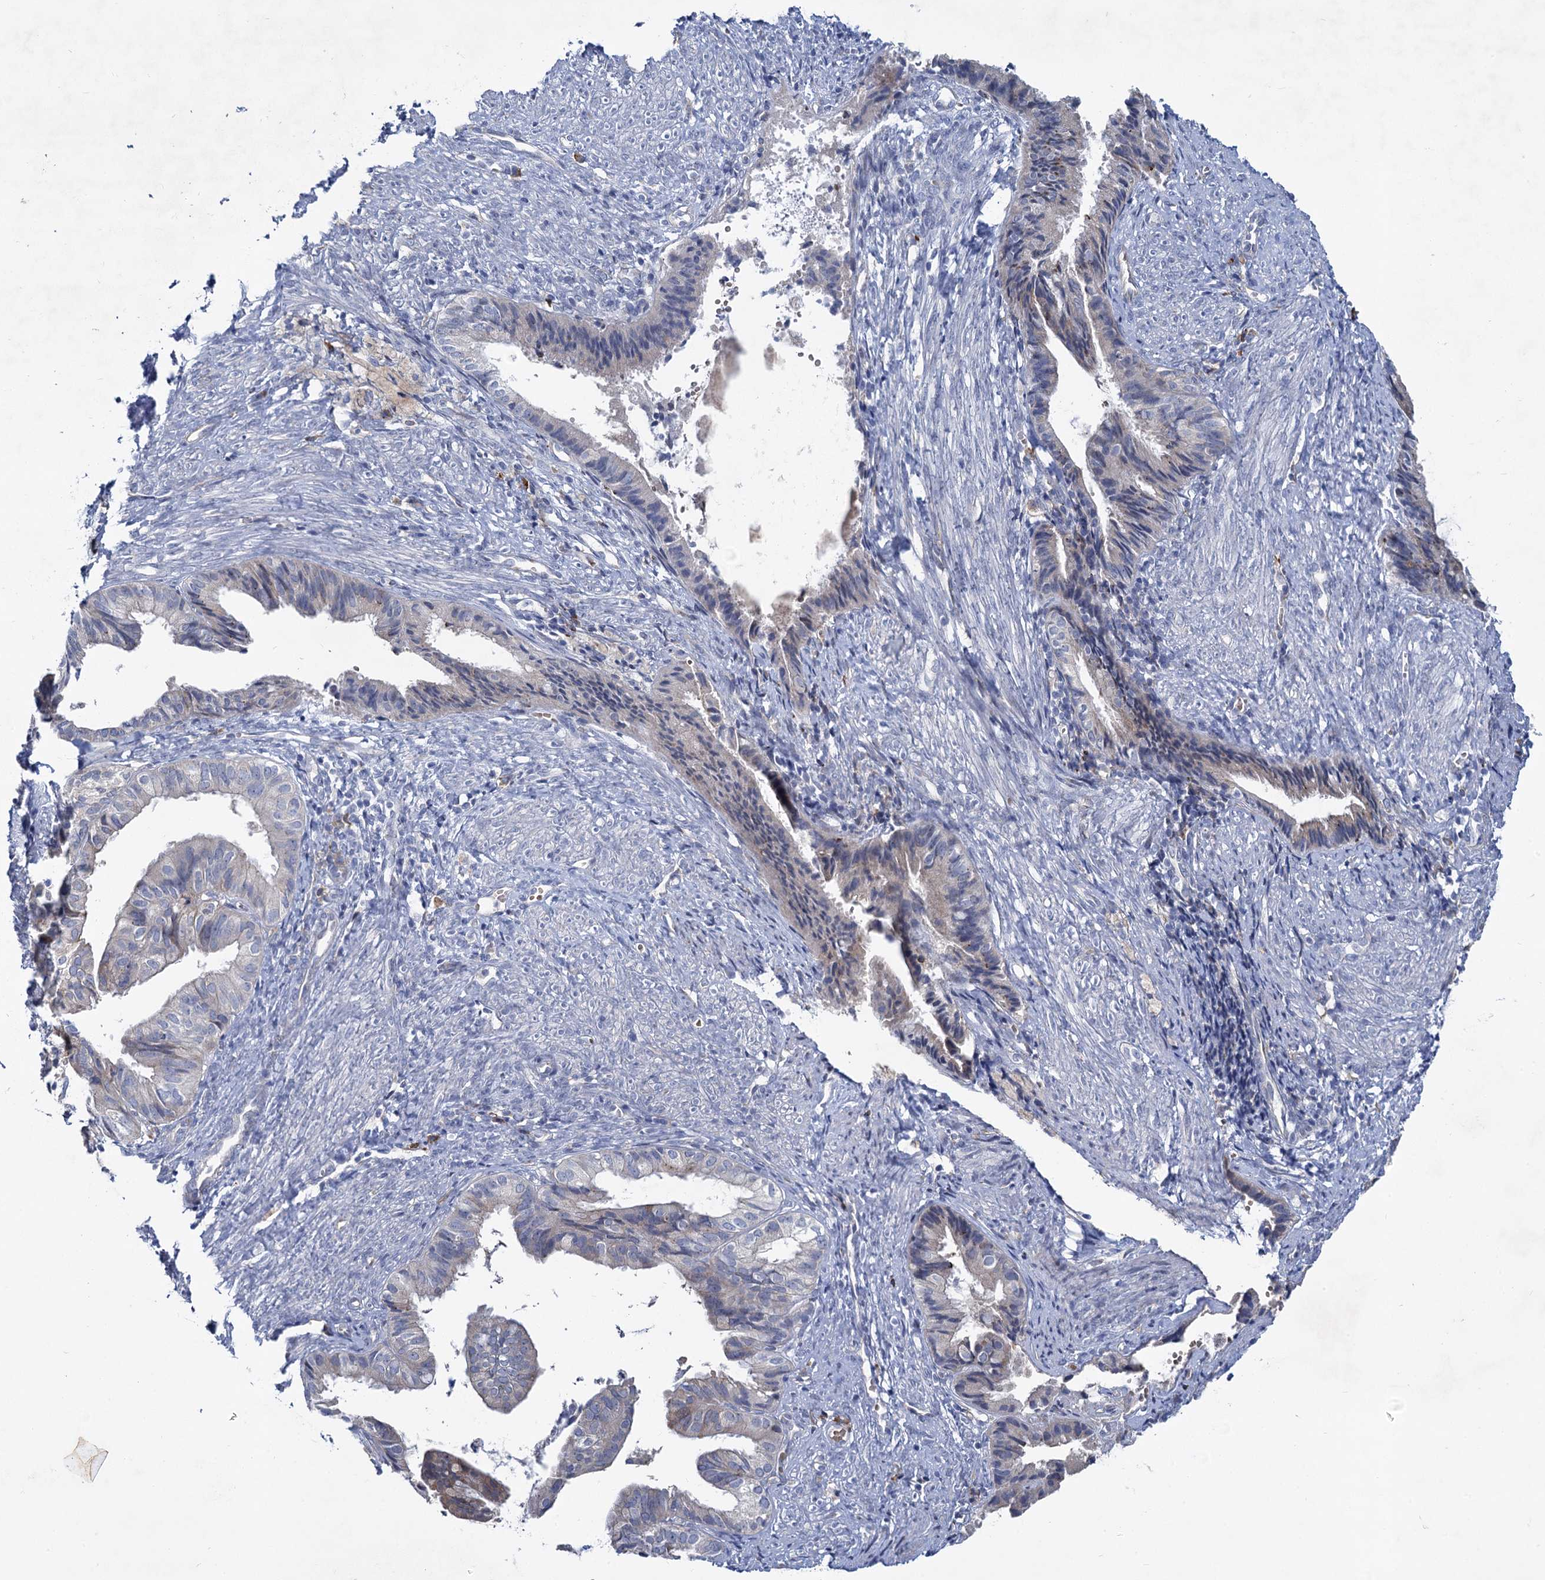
{"staining": {"intensity": "weak", "quantity": "<25%", "location": "cytoplasmic/membranous"}, "tissue": "endometrial cancer", "cell_type": "Tumor cells", "image_type": "cancer", "snomed": [{"axis": "morphology", "description": "Adenocarcinoma, NOS"}, {"axis": "topography", "description": "Endometrium"}], "caption": "A histopathology image of human endometrial cancer is negative for staining in tumor cells.", "gene": "PRSS35", "patient": {"sex": "female", "age": 86}}